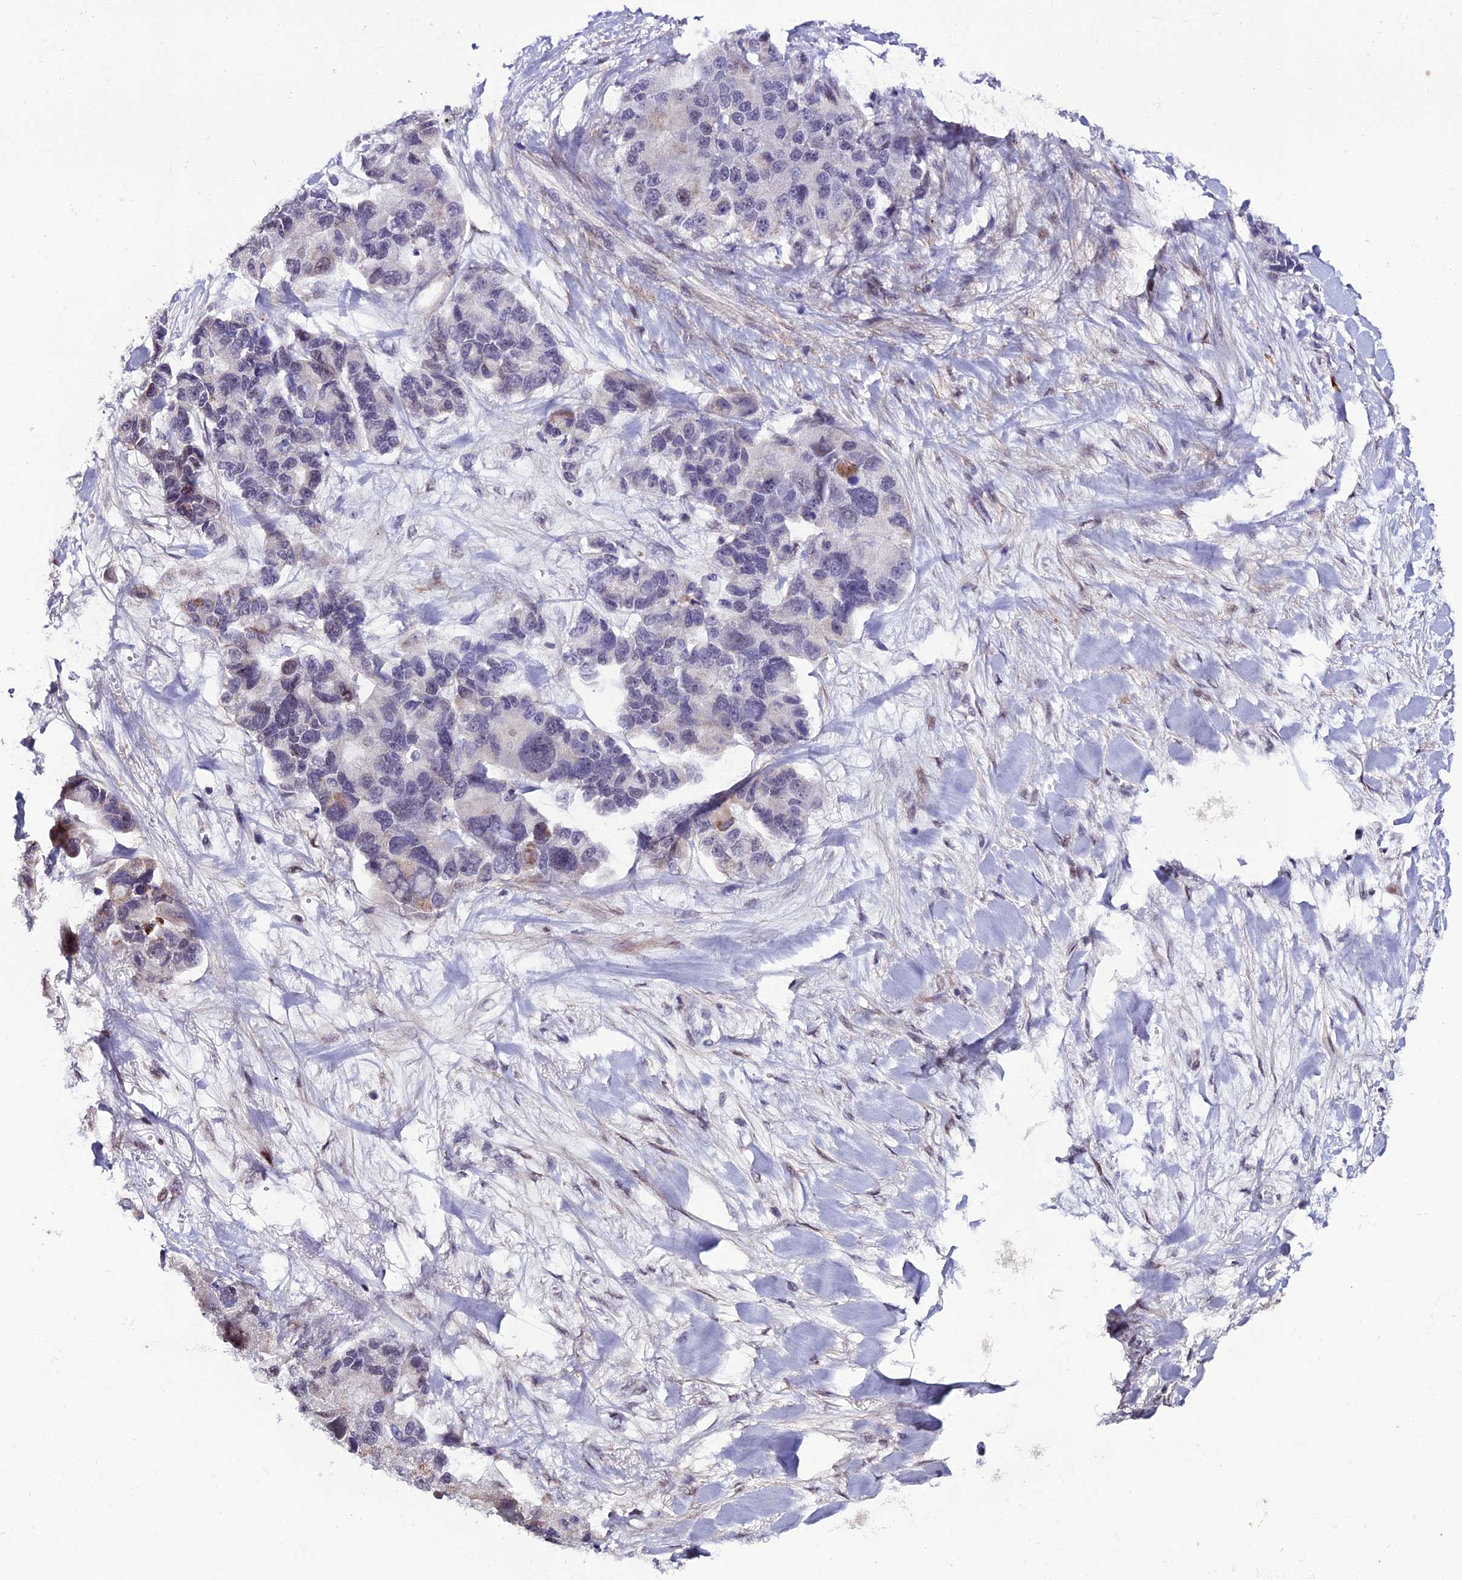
{"staining": {"intensity": "moderate", "quantity": "<25%", "location": "cytoplasmic/membranous"}, "tissue": "lung cancer", "cell_type": "Tumor cells", "image_type": "cancer", "snomed": [{"axis": "morphology", "description": "Adenocarcinoma, NOS"}, {"axis": "topography", "description": "Lung"}], "caption": "Lung cancer stained for a protein (brown) displays moderate cytoplasmic/membranous positive staining in about <25% of tumor cells.", "gene": "COL6A6", "patient": {"sex": "female", "age": 54}}